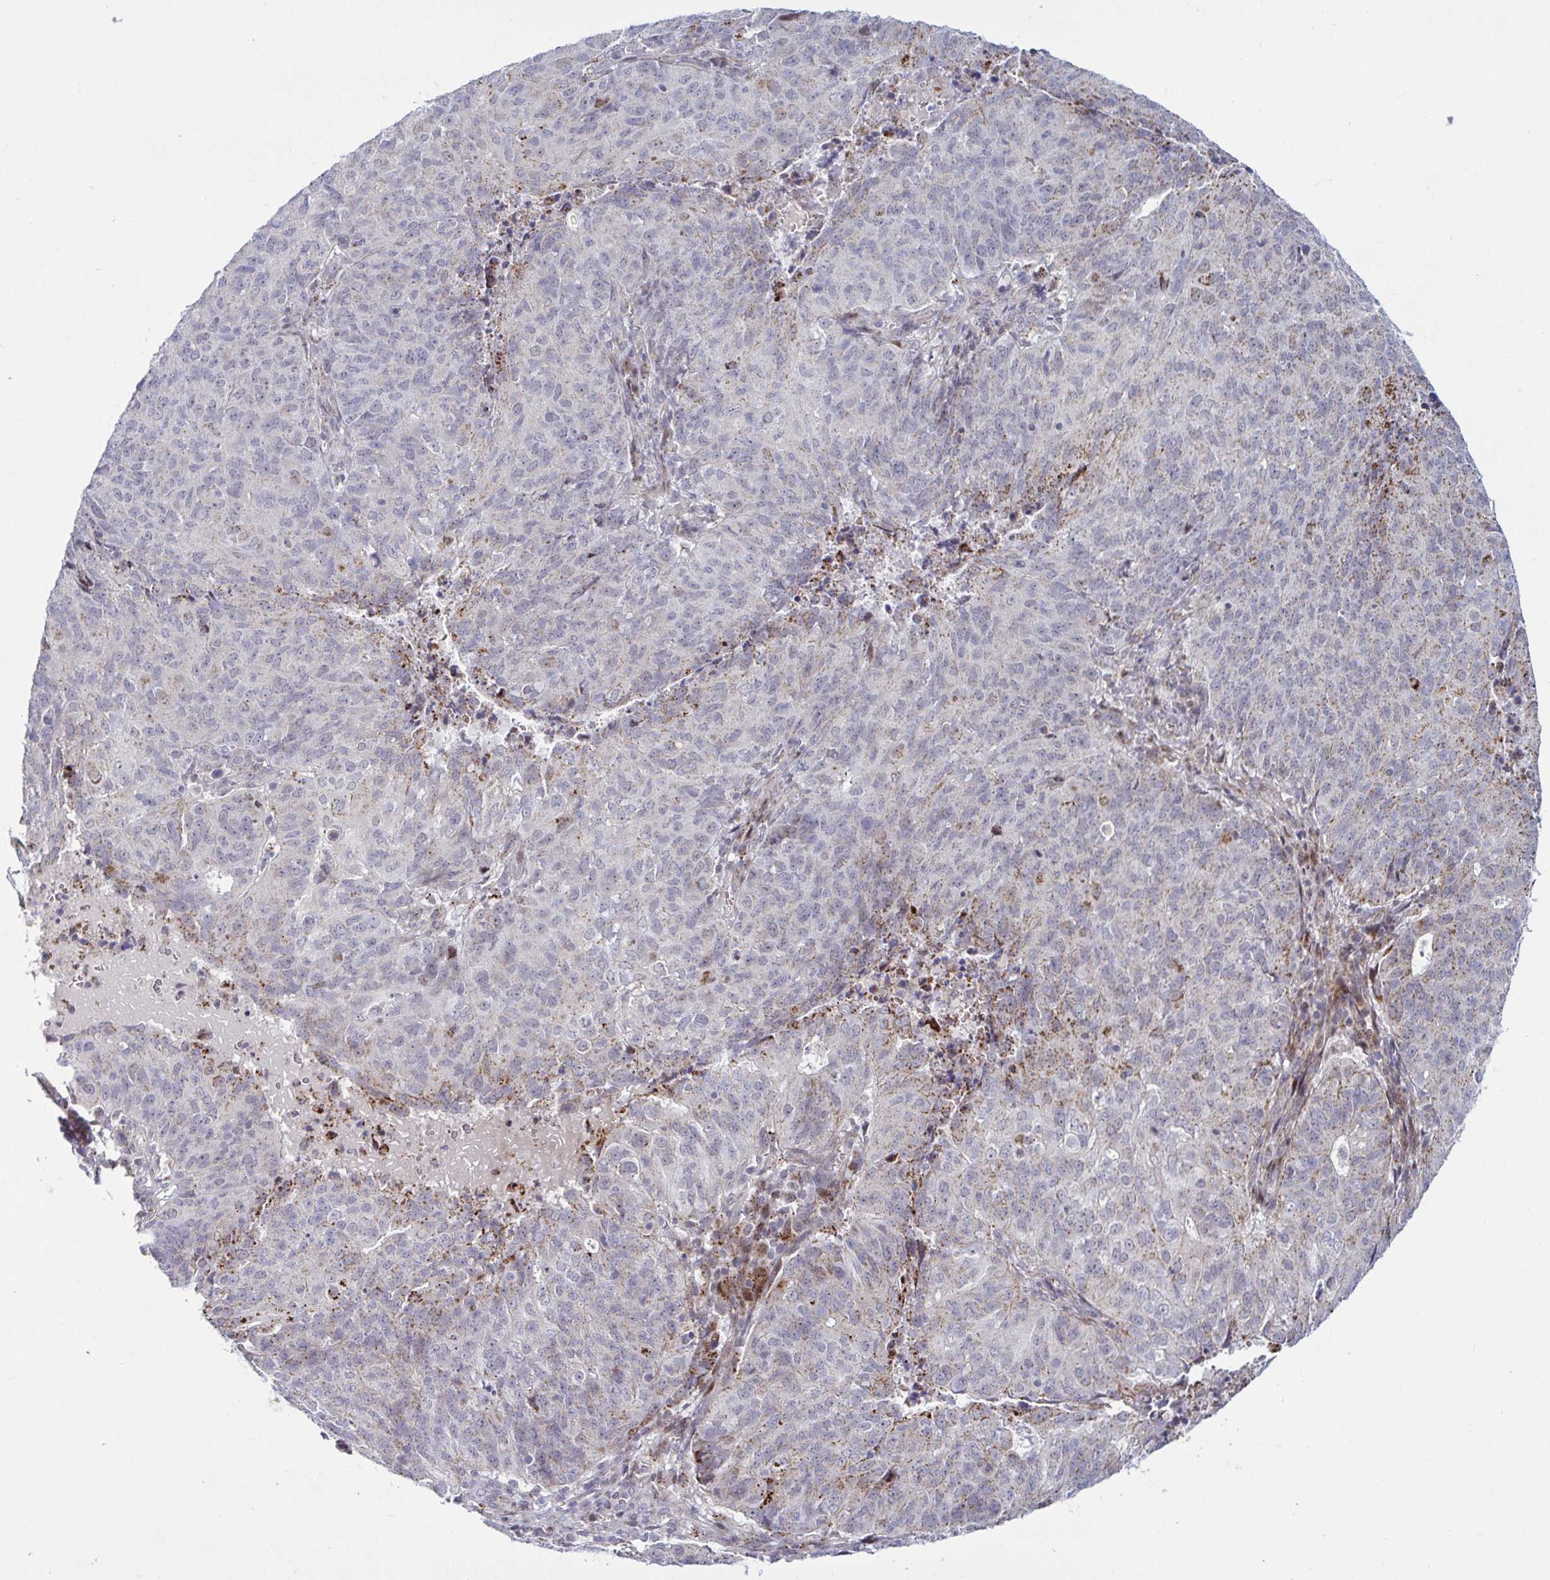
{"staining": {"intensity": "moderate", "quantity": "25%-75%", "location": "cytoplasmic/membranous"}, "tissue": "endometrial cancer", "cell_type": "Tumor cells", "image_type": "cancer", "snomed": [{"axis": "morphology", "description": "Adenocarcinoma, NOS"}, {"axis": "topography", "description": "Endometrium"}], "caption": "There is medium levels of moderate cytoplasmic/membranous staining in tumor cells of adenocarcinoma (endometrial), as demonstrated by immunohistochemical staining (brown color).", "gene": "DZIP1", "patient": {"sex": "female", "age": 82}}